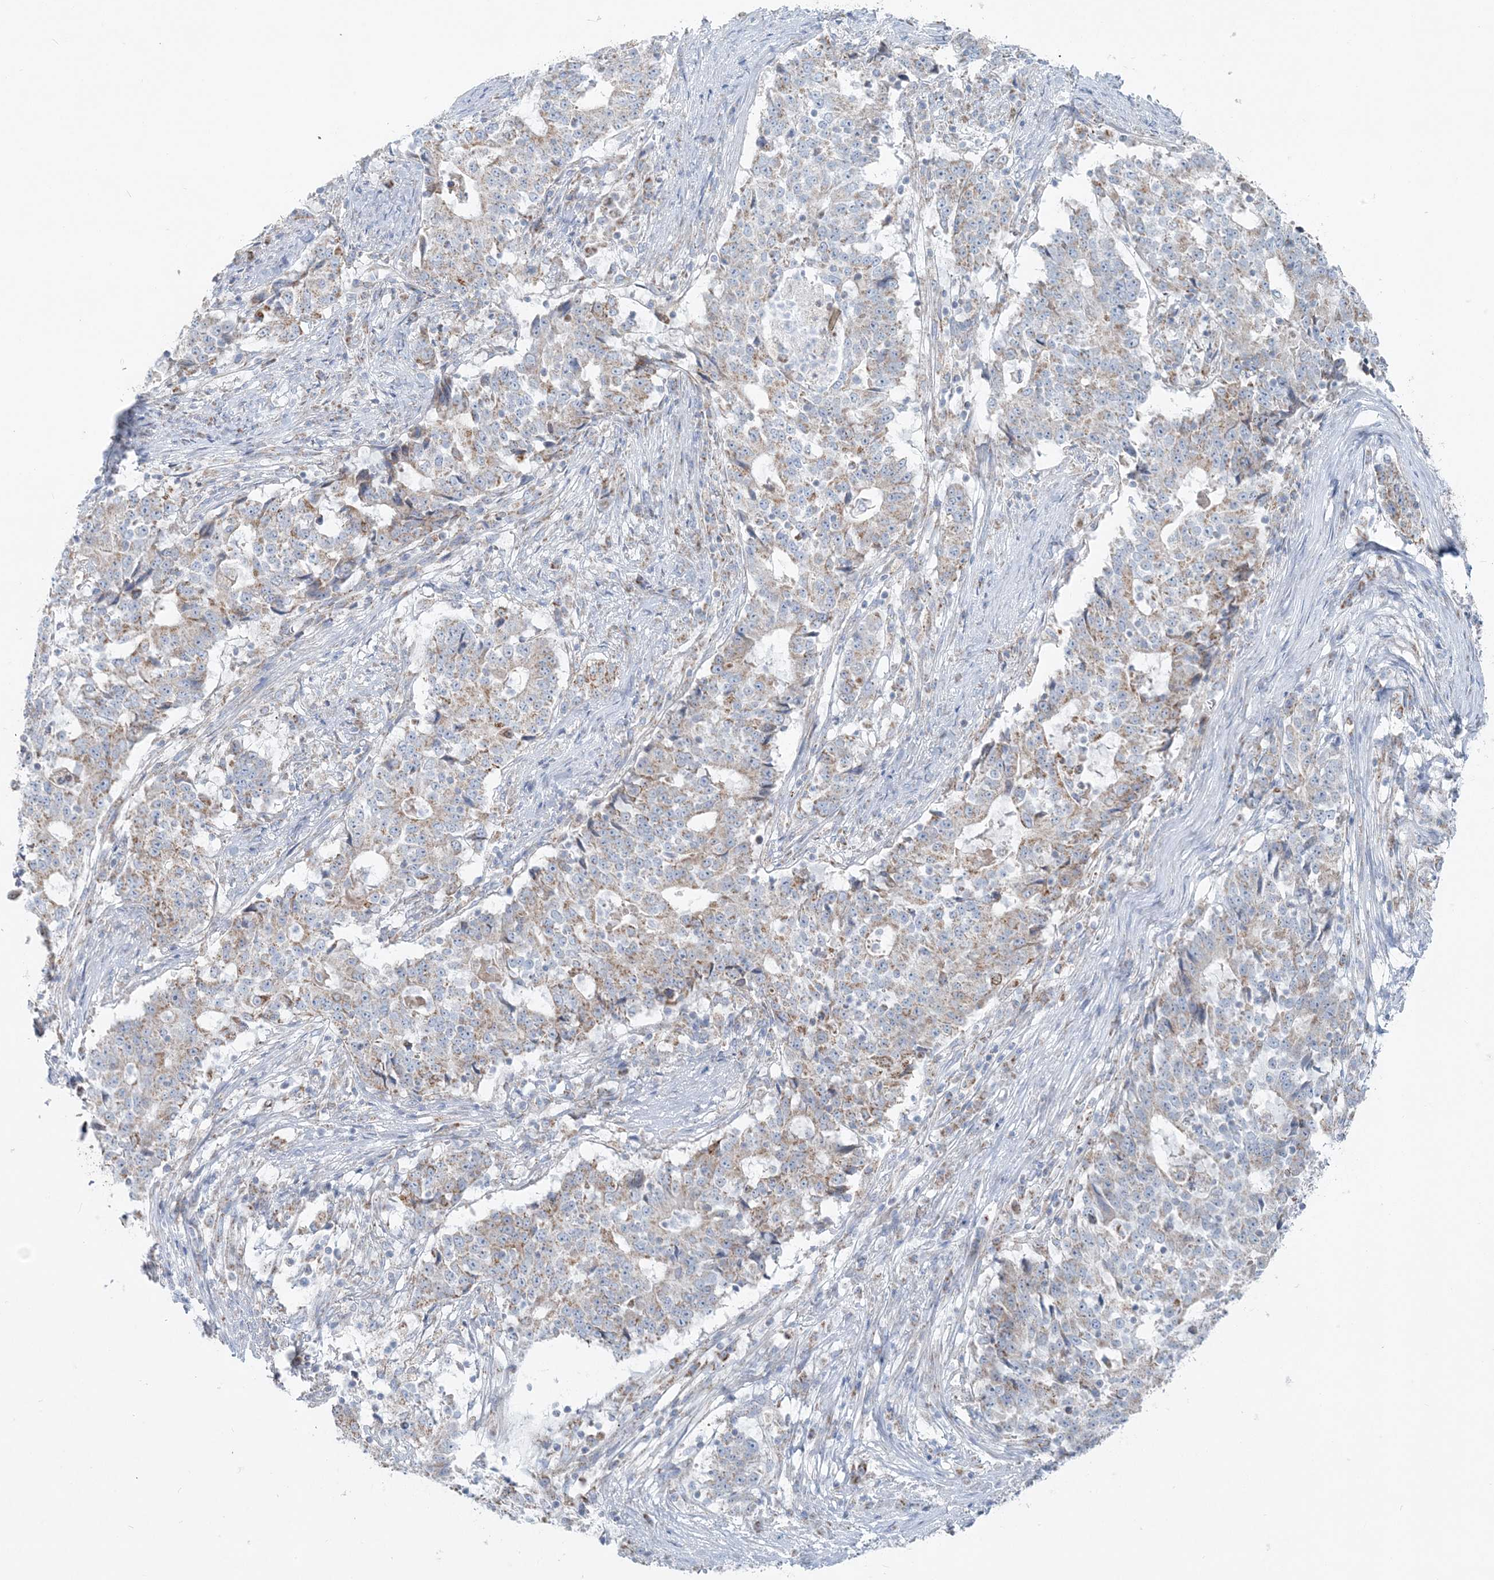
{"staining": {"intensity": "weak", "quantity": "25%-75%", "location": "cytoplasmic/membranous"}, "tissue": "stomach cancer", "cell_type": "Tumor cells", "image_type": "cancer", "snomed": [{"axis": "morphology", "description": "Adenocarcinoma, NOS"}, {"axis": "topography", "description": "Stomach"}], "caption": "This is a micrograph of immunohistochemistry staining of stomach adenocarcinoma, which shows weak positivity in the cytoplasmic/membranous of tumor cells.", "gene": "PCCB", "patient": {"sex": "male", "age": 59}}